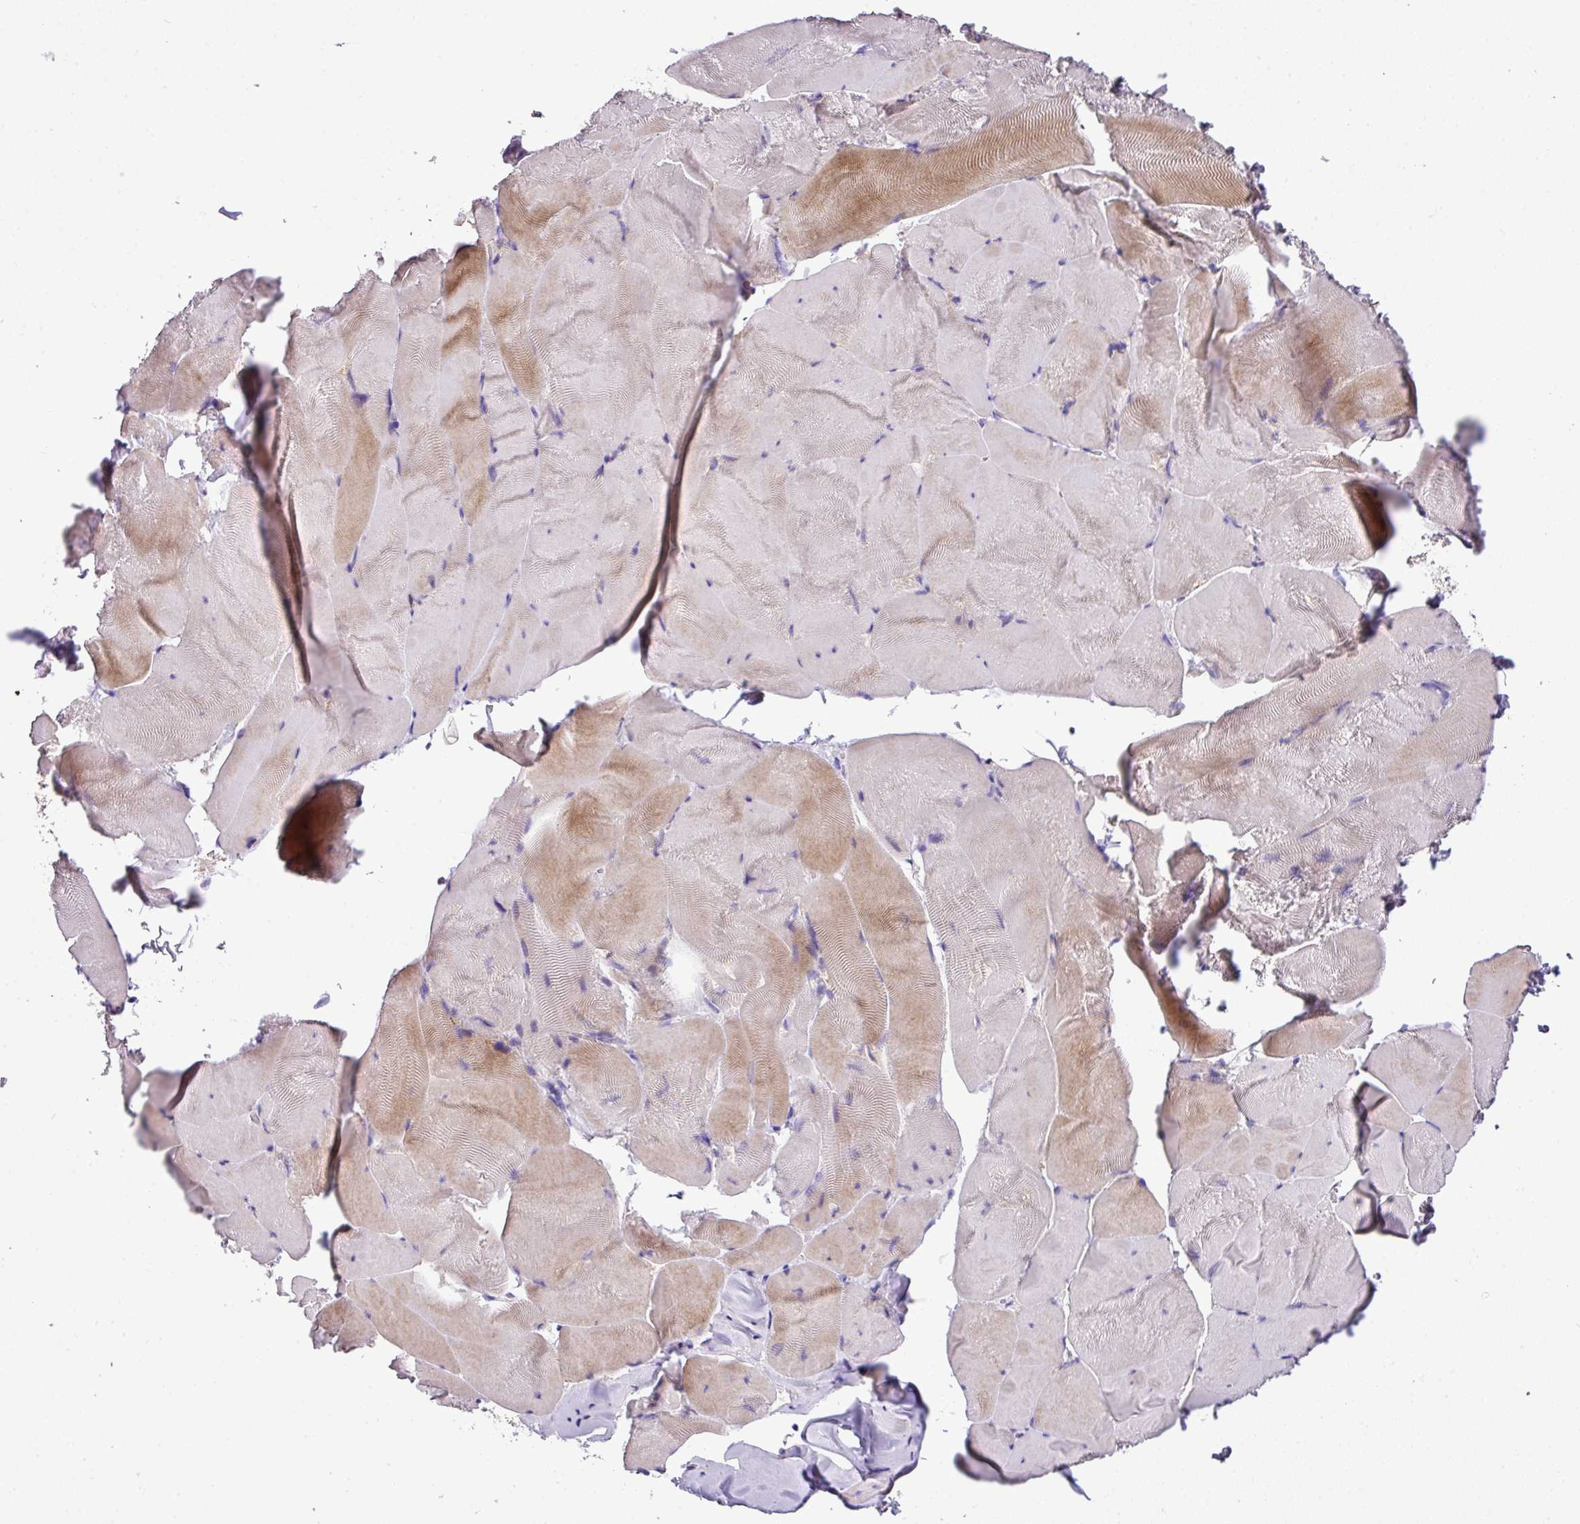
{"staining": {"intensity": "moderate", "quantity": "<25%", "location": "cytoplasmic/membranous"}, "tissue": "skeletal muscle", "cell_type": "Myocytes", "image_type": "normal", "snomed": [{"axis": "morphology", "description": "Normal tissue, NOS"}, {"axis": "topography", "description": "Skeletal muscle"}], "caption": "Immunohistochemical staining of benign skeletal muscle reveals moderate cytoplasmic/membranous protein expression in about <25% of myocytes.", "gene": "ANXA2R", "patient": {"sex": "female", "age": 64}}